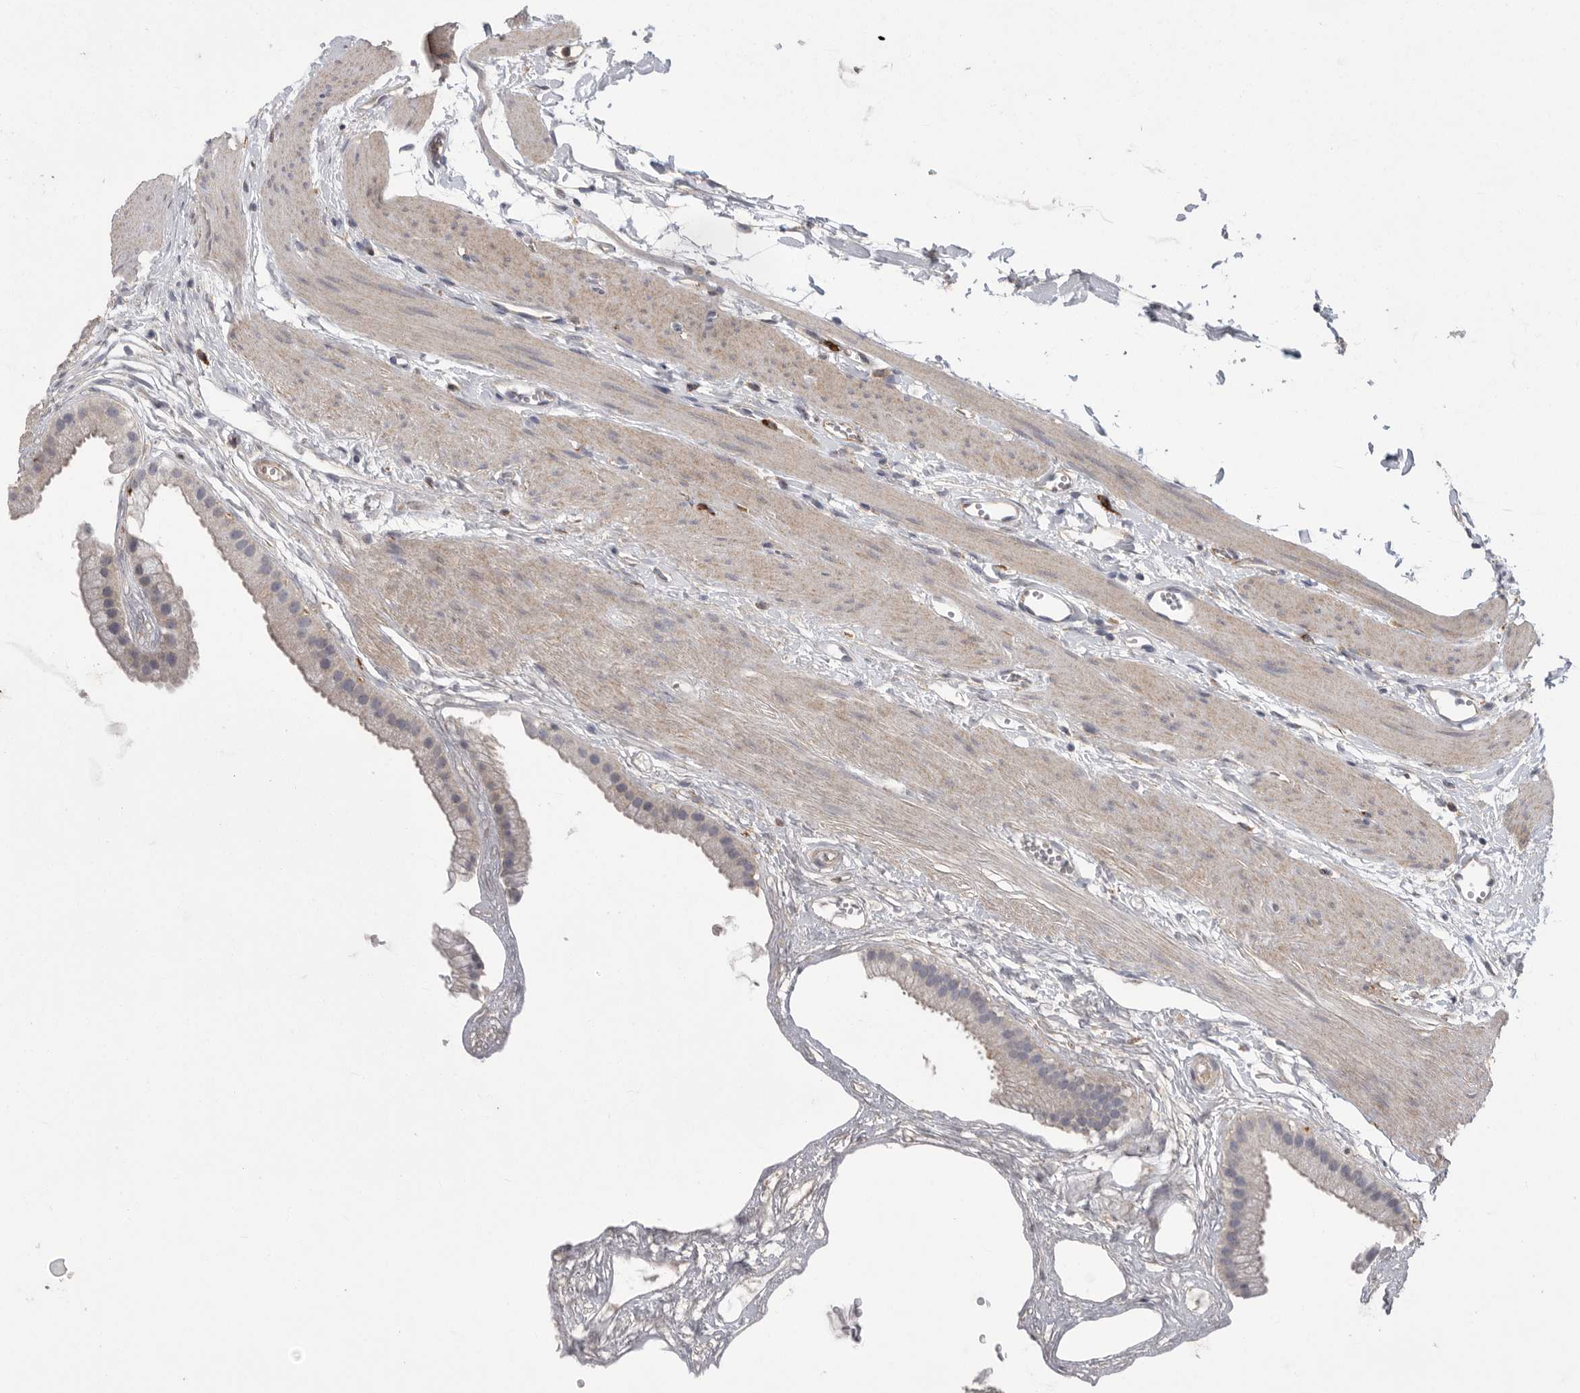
{"staining": {"intensity": "moderate", "quantity": "<25%", "location": "cytoplasmic/membranous"}, "tissue": "gallbladder", "cell_type": "Glandular cells", "image_type": "normal", "snomed": [{"axis": "morphology", "description": "Normal tissue, NOS"}, {"axis": "topography", "description": "Gallbladder"}], "caption": "Gallbladder stained with IHC demonstrates moderate cytoplasmic/membranous positivity in about <25% of glandular cells.", "gene": "SIGLEC10", "patient": {"sex": "female", "age": 64}}